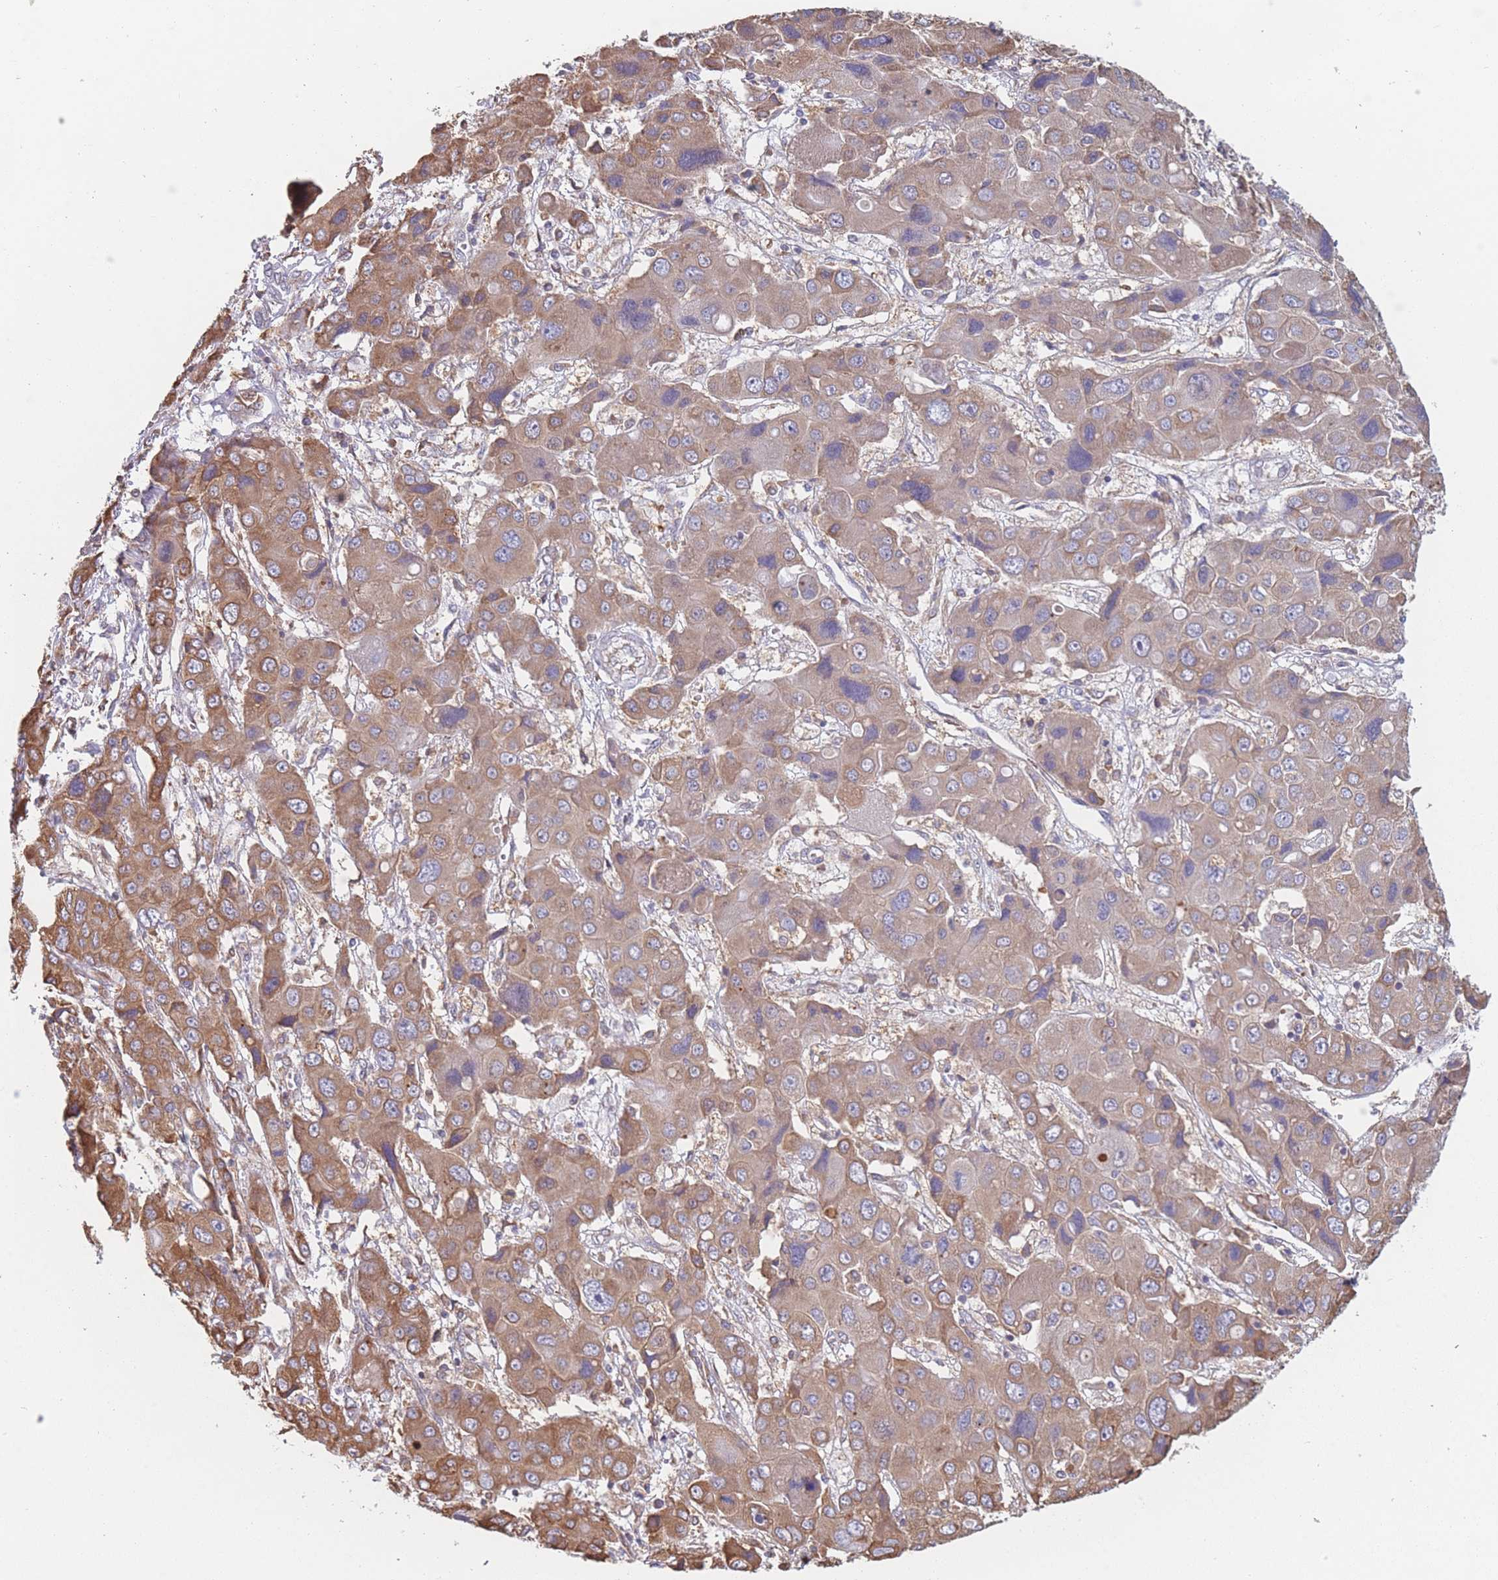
{"staining": {"intensity": "moderate", "quantity": ">75%", "location": "cytoplasmic/membranous"}, "tissue": "liver cancer", "cell_type": "Tumor cells", "image_type": "cancer", "snomed": [{"axis": "morphology", "description": "Cholangiocarcinoma"}, {"axis": "topography", "description": "Liver"}], "caption": "Approximately >75% of tumor cells in human liver cancer (cholangiocarcinoma) reveal moderate cytoplasmic/membranous protein staining as visualized by brown immunohistochemical staining.", "gene": "OR7C2", "patient": {"sex": "male", "age": 67}}